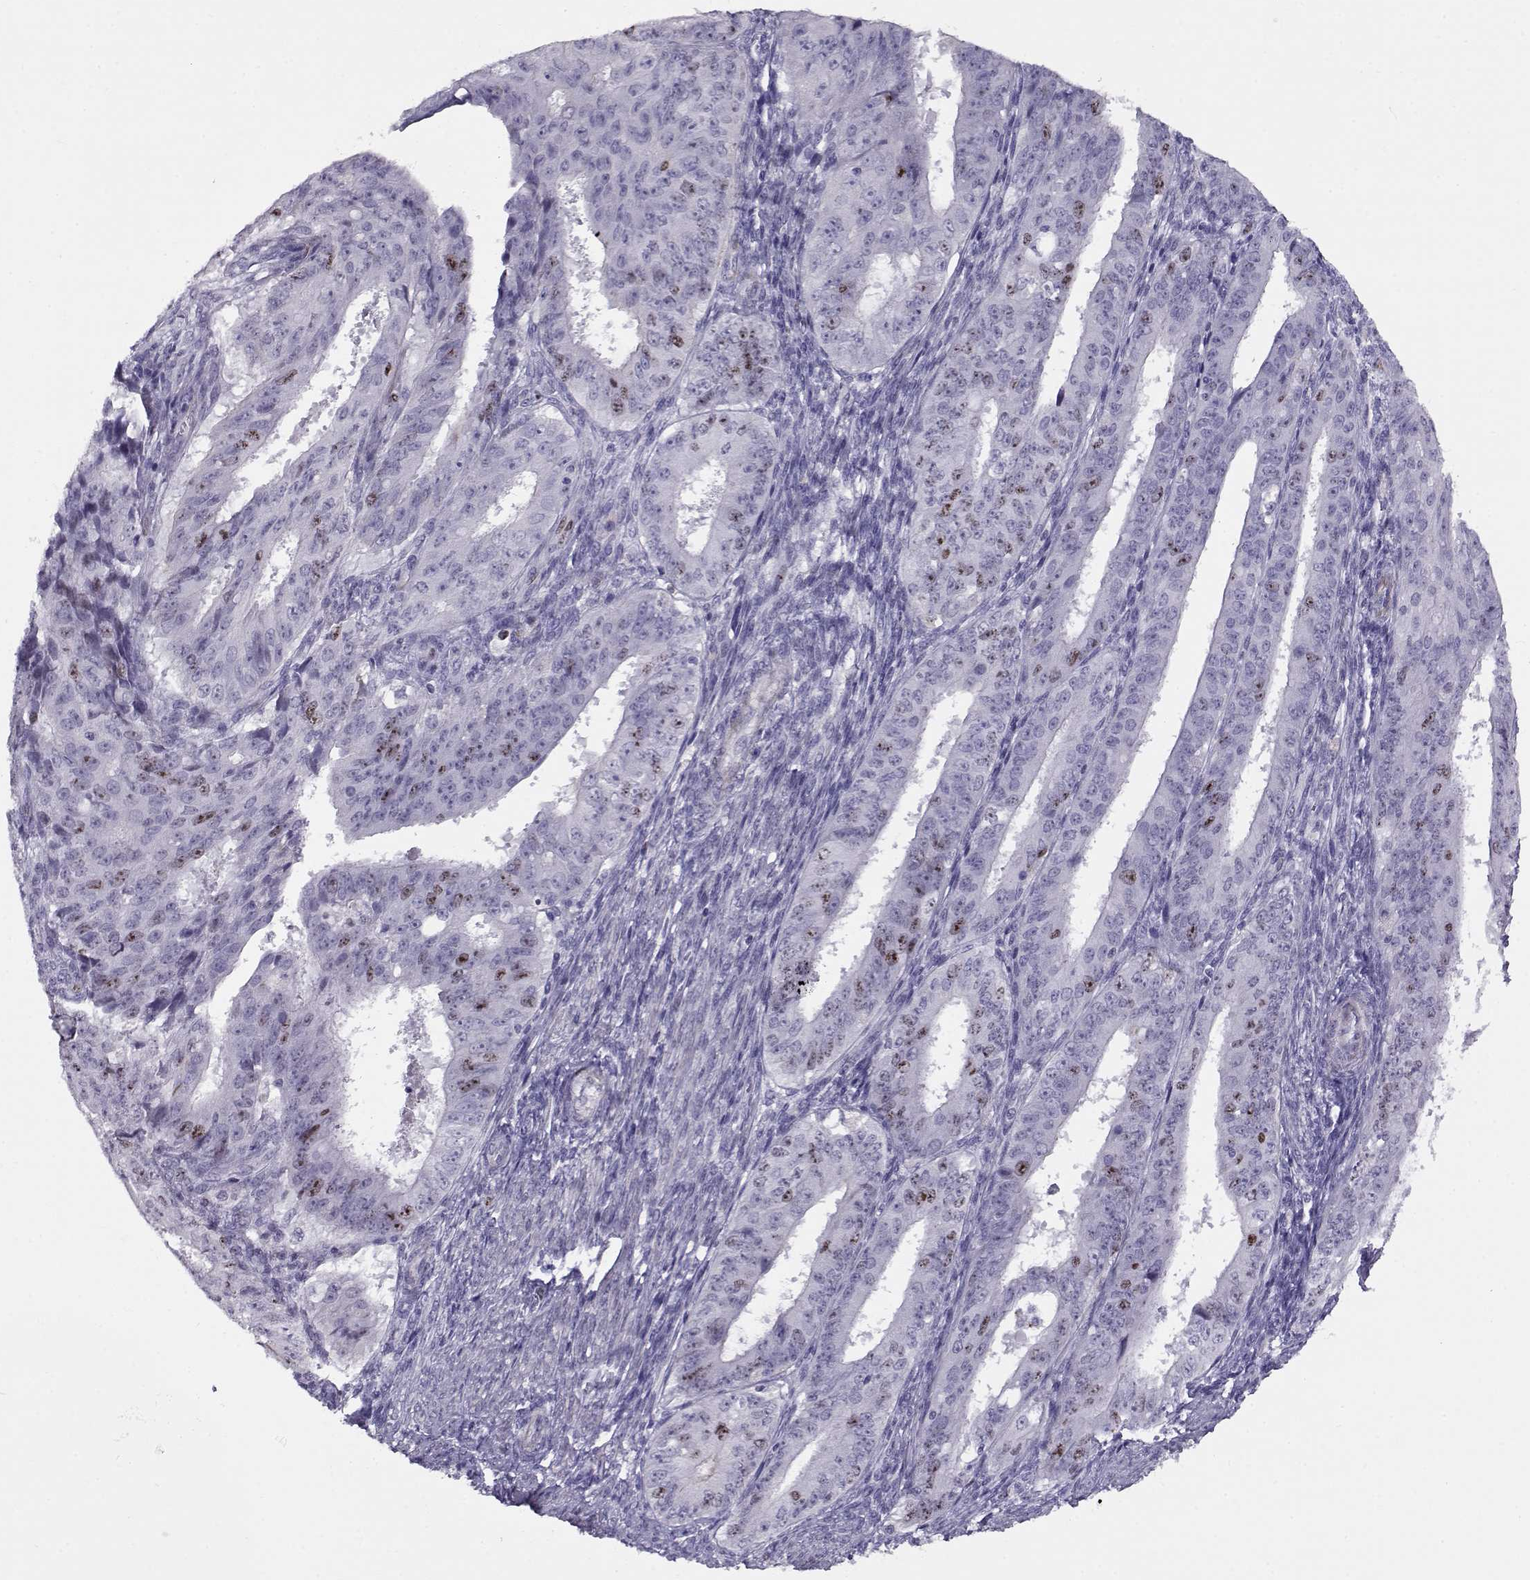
{"staining": {"intensity": "moderate", "quantity": "<25%", "location": "nuclear"}, "tissue": "ovarian cancer", "cell_type": "Tumor cells", "image_type": "cancer", "snomed": [{"axis": "morphology", "description": "Carcinoma, endometroid"}, {"axis": "topography", "description": "Ovary"}], "caption": "The histopathology image demonstrates staining of ovarian cancer, revealing moderate nuclear protein expression (brown color) within tumor cells. (brown staining indicates protein expression, while blue staining denotes nuclei).", "gene": "NPW", "patient": {"sex": "female", "age": 42}}